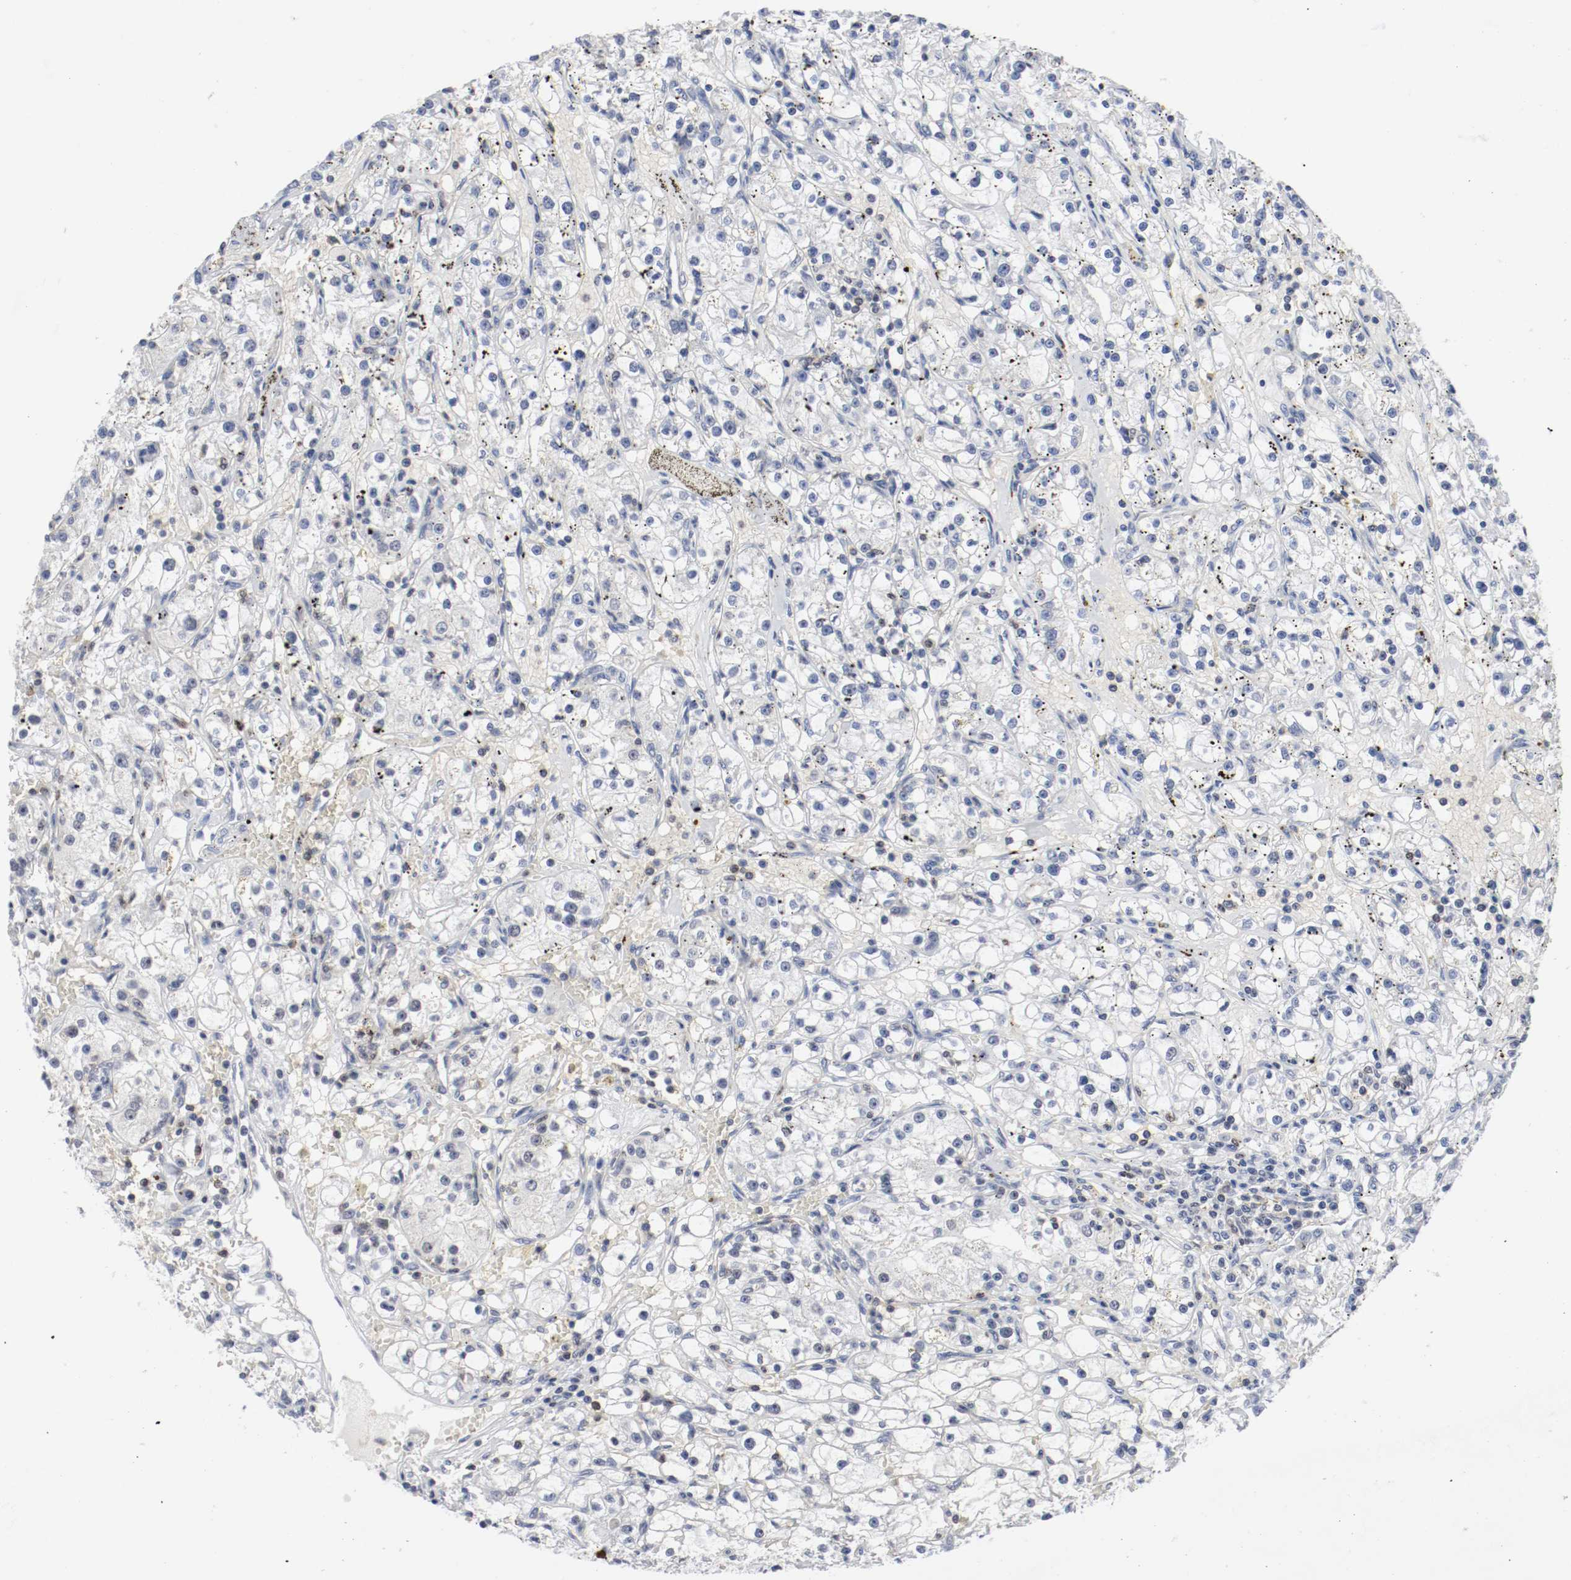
{"staining": {"intensity": "negative", "quantity": "none", "location": "none"}, "tissue": "renal cancer", "cell_type": "Tumor cells", "image_type": "cancer", "snomed": [{"axis": "morphology", "description": "Adenocarcinoma, NOS"}, {"axis": "topography", "description": "Kidney"}], "caption": "An immunohistochemistry (IHC) histopathology image of adenocarcinoma (renal) is shown. There is no staining in tumor cells of adenocarcinoma (renal).", "gene": "JUND", "patient": {"sex": "male", "age": 56}}